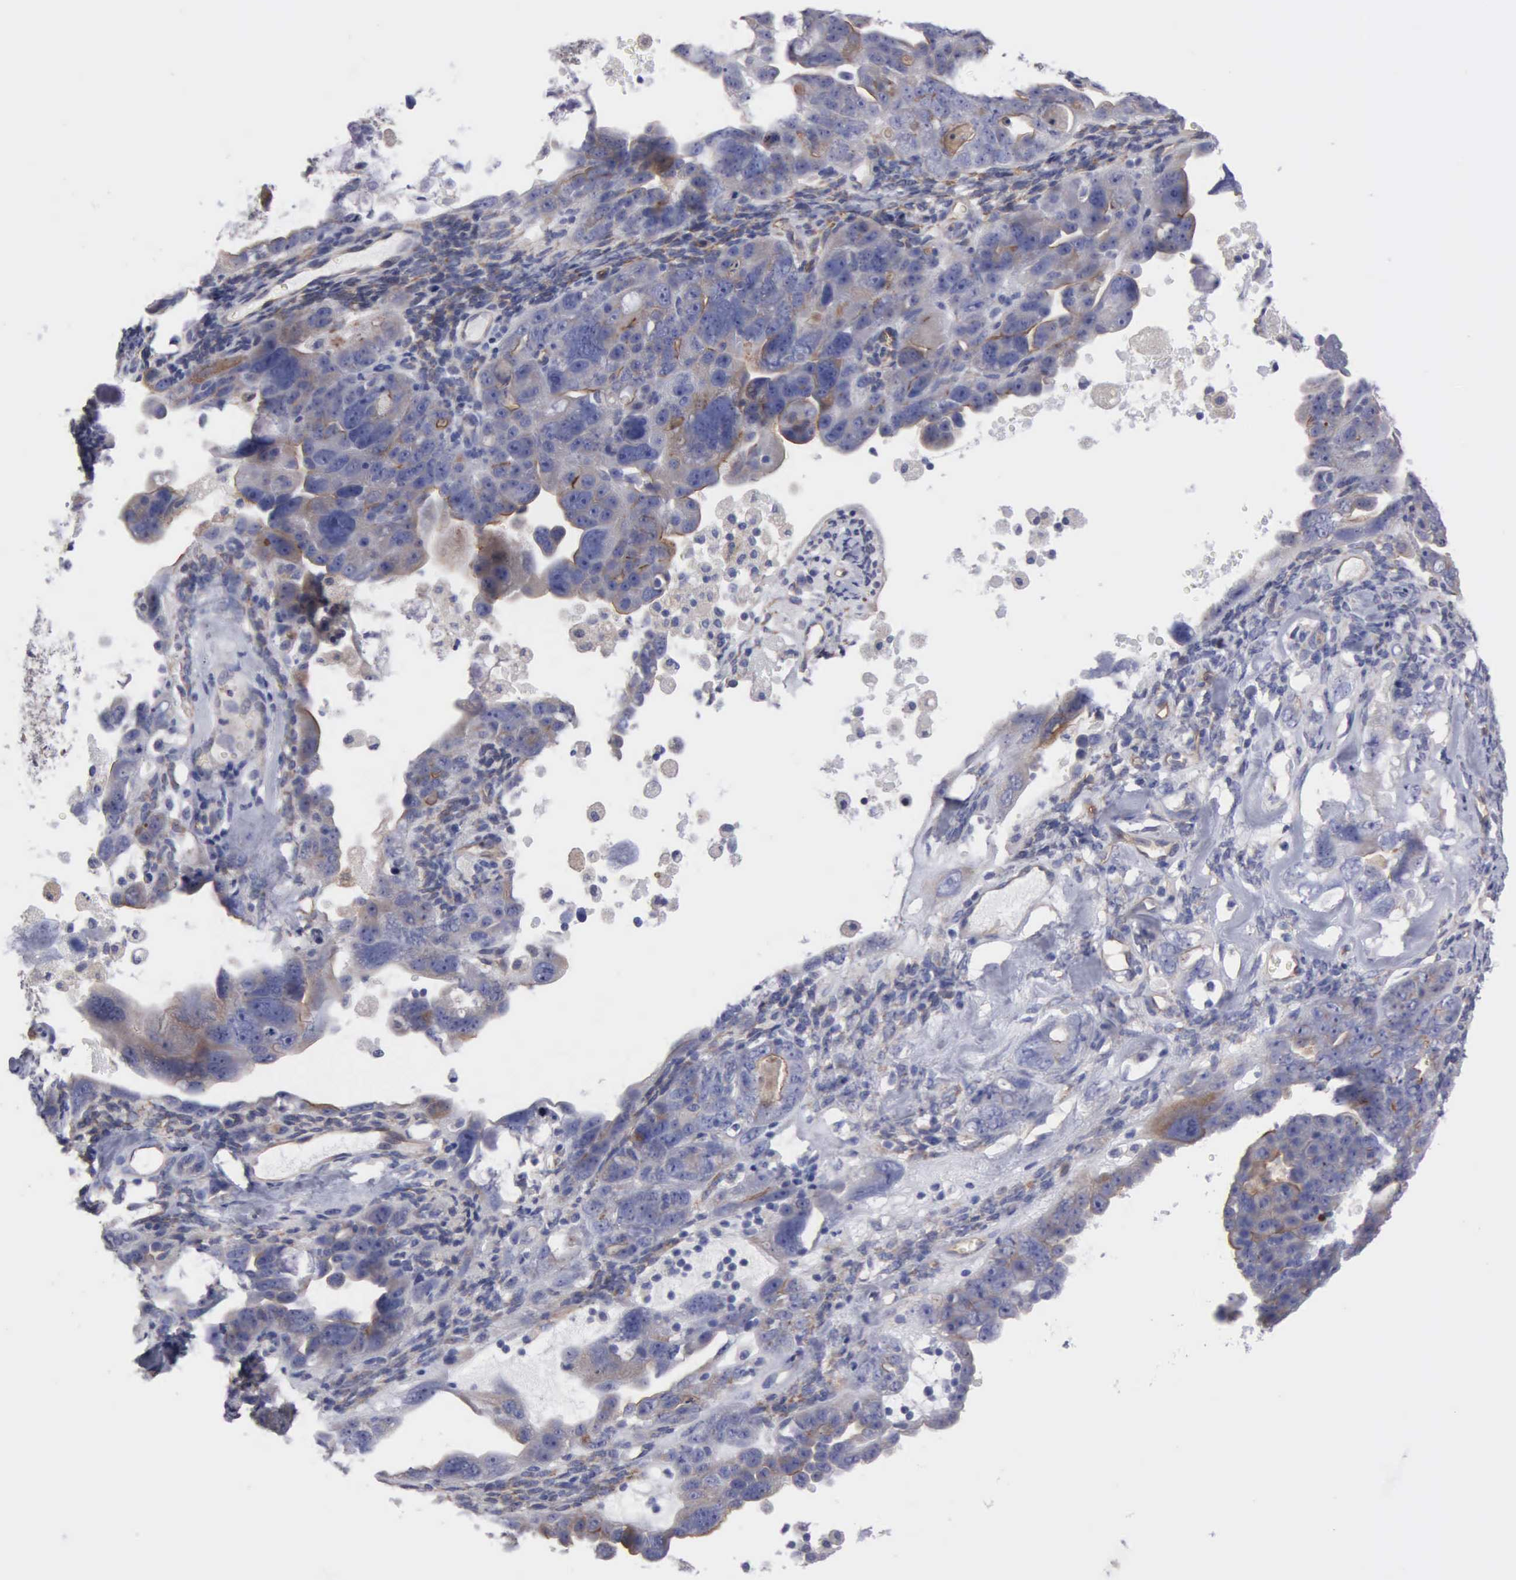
{"staining": {"intensity": "moderate", "quantity": ">75%", "location": "cytoplasmic/membranous"}, "tissue": "ovarian cancer", "cell_type": "Tumor cells", "image_type": "cancer", "snomed": [{"axis": "morphology", "description": "Cystadenocarcinoma, serous, NOS"}, {"axis": "topography", "description": "Ovary"}], "caption": "Approximately >75% of tumor cells in ovarian cancer (serous cystadenocarcinoma) show moderate cytoplasmic/membranous protein staining as visualized by brown immunohistochemical staining.", "gene": "RDX", "patient": {"sex": "female", "age": 66}}